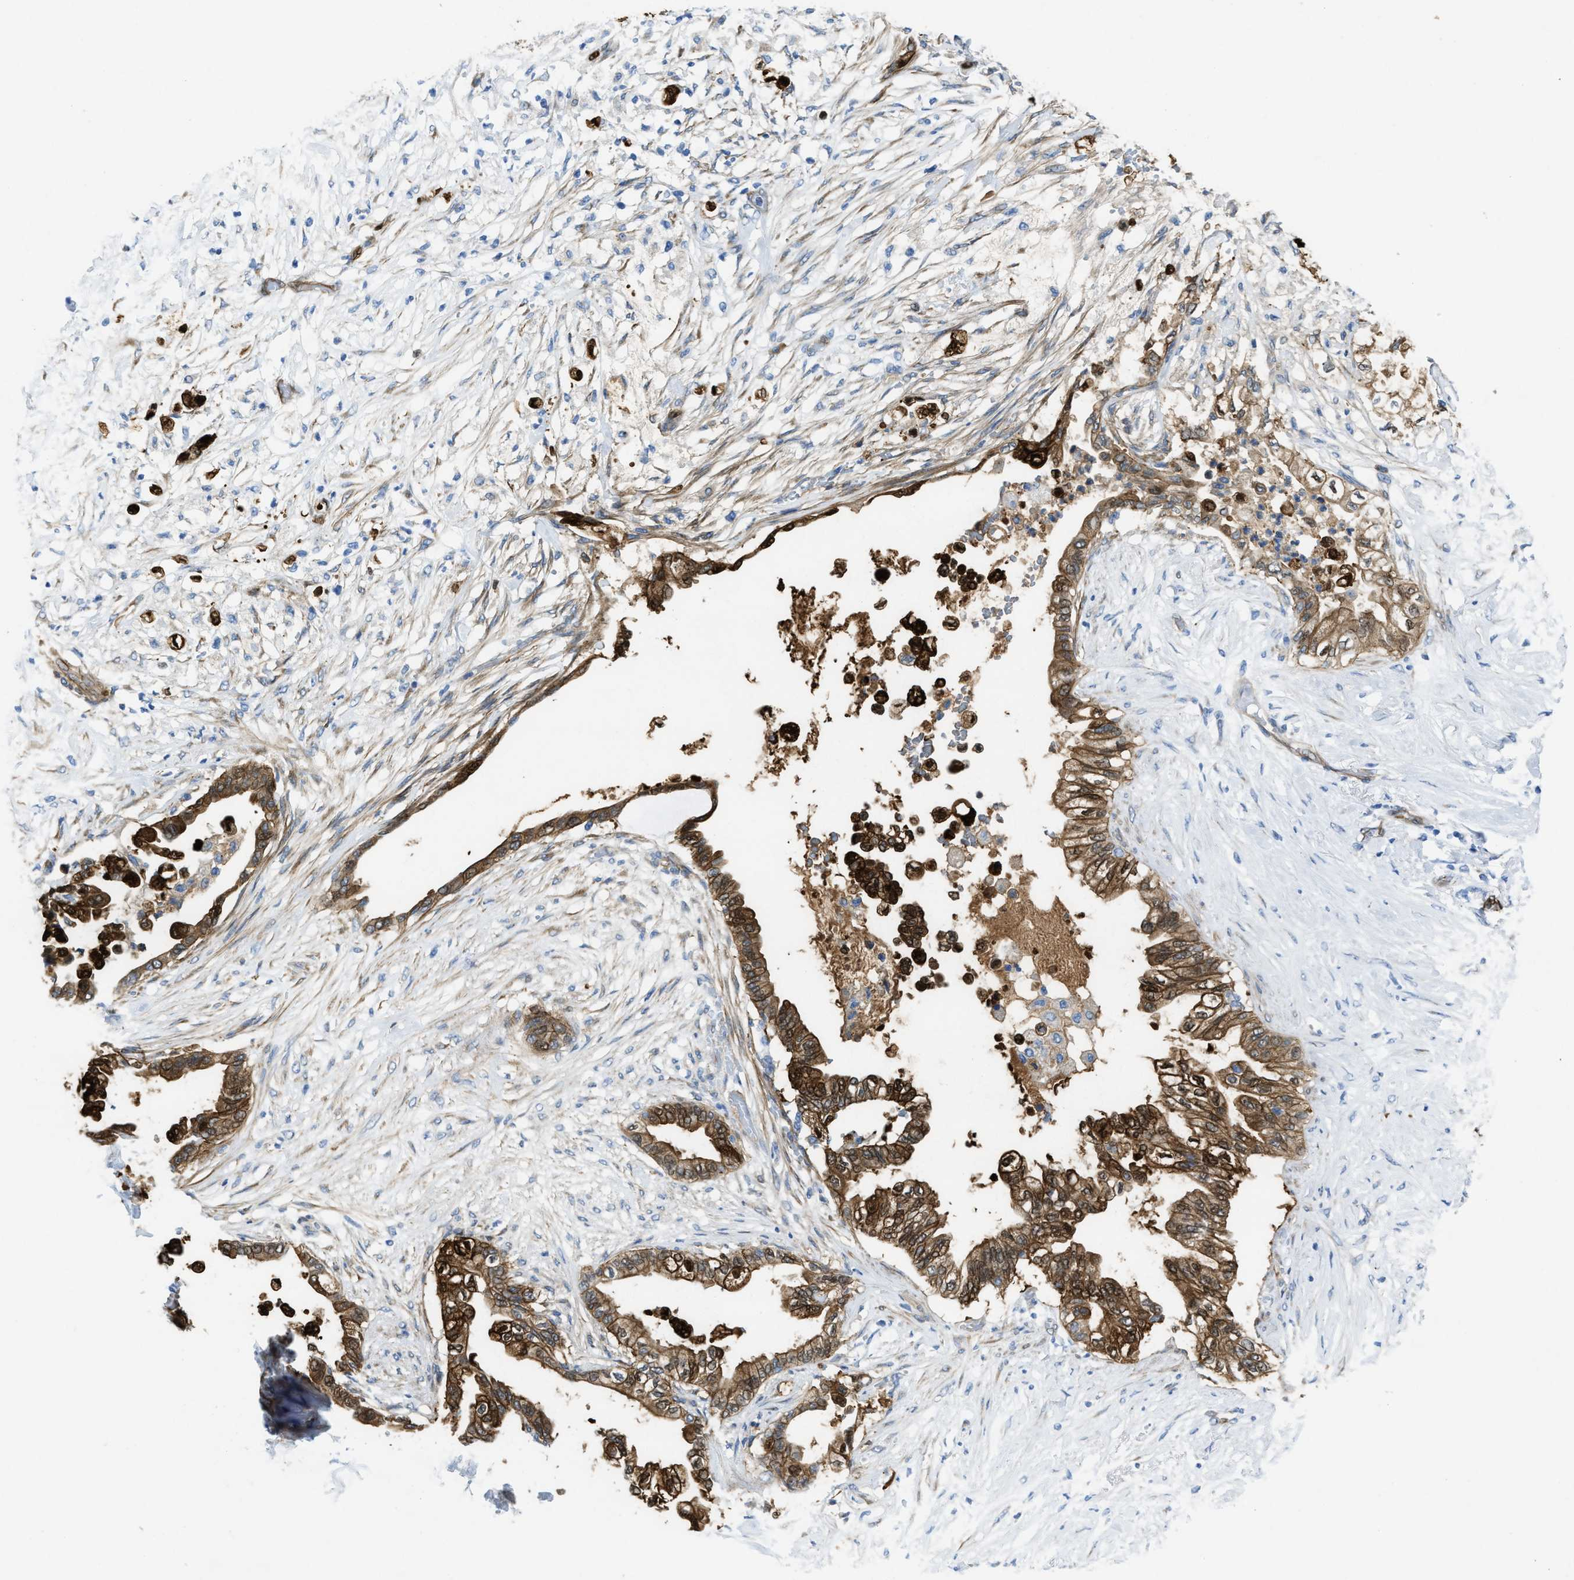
{"staining": {"intensity": "moderate", "quantity": ">75%", "location": "cytoplasmic/membranous"}, "tissue": "pancreatic cancer", "cell_type": "Tumor cells", "image_type": "cancer", "snomed": [{"axis": "morphology", "description": "Normal tissue, NOS"}, {"axis": "morphology", "description": "Adenocarcinoma, NOS"}, {"axis": "topography", "description": "Pancreas"}, {"axis": "topography", "description": "Duodenum"}], "caption": "Protein staining of pancreatic cancer (adenocarcinoma) tissue reveals moderate cytoplasmic/membranous positivity in about >75% of tumor cells.", "gene": "ASS1", "patient": {"sex": "female", "age": 60}}